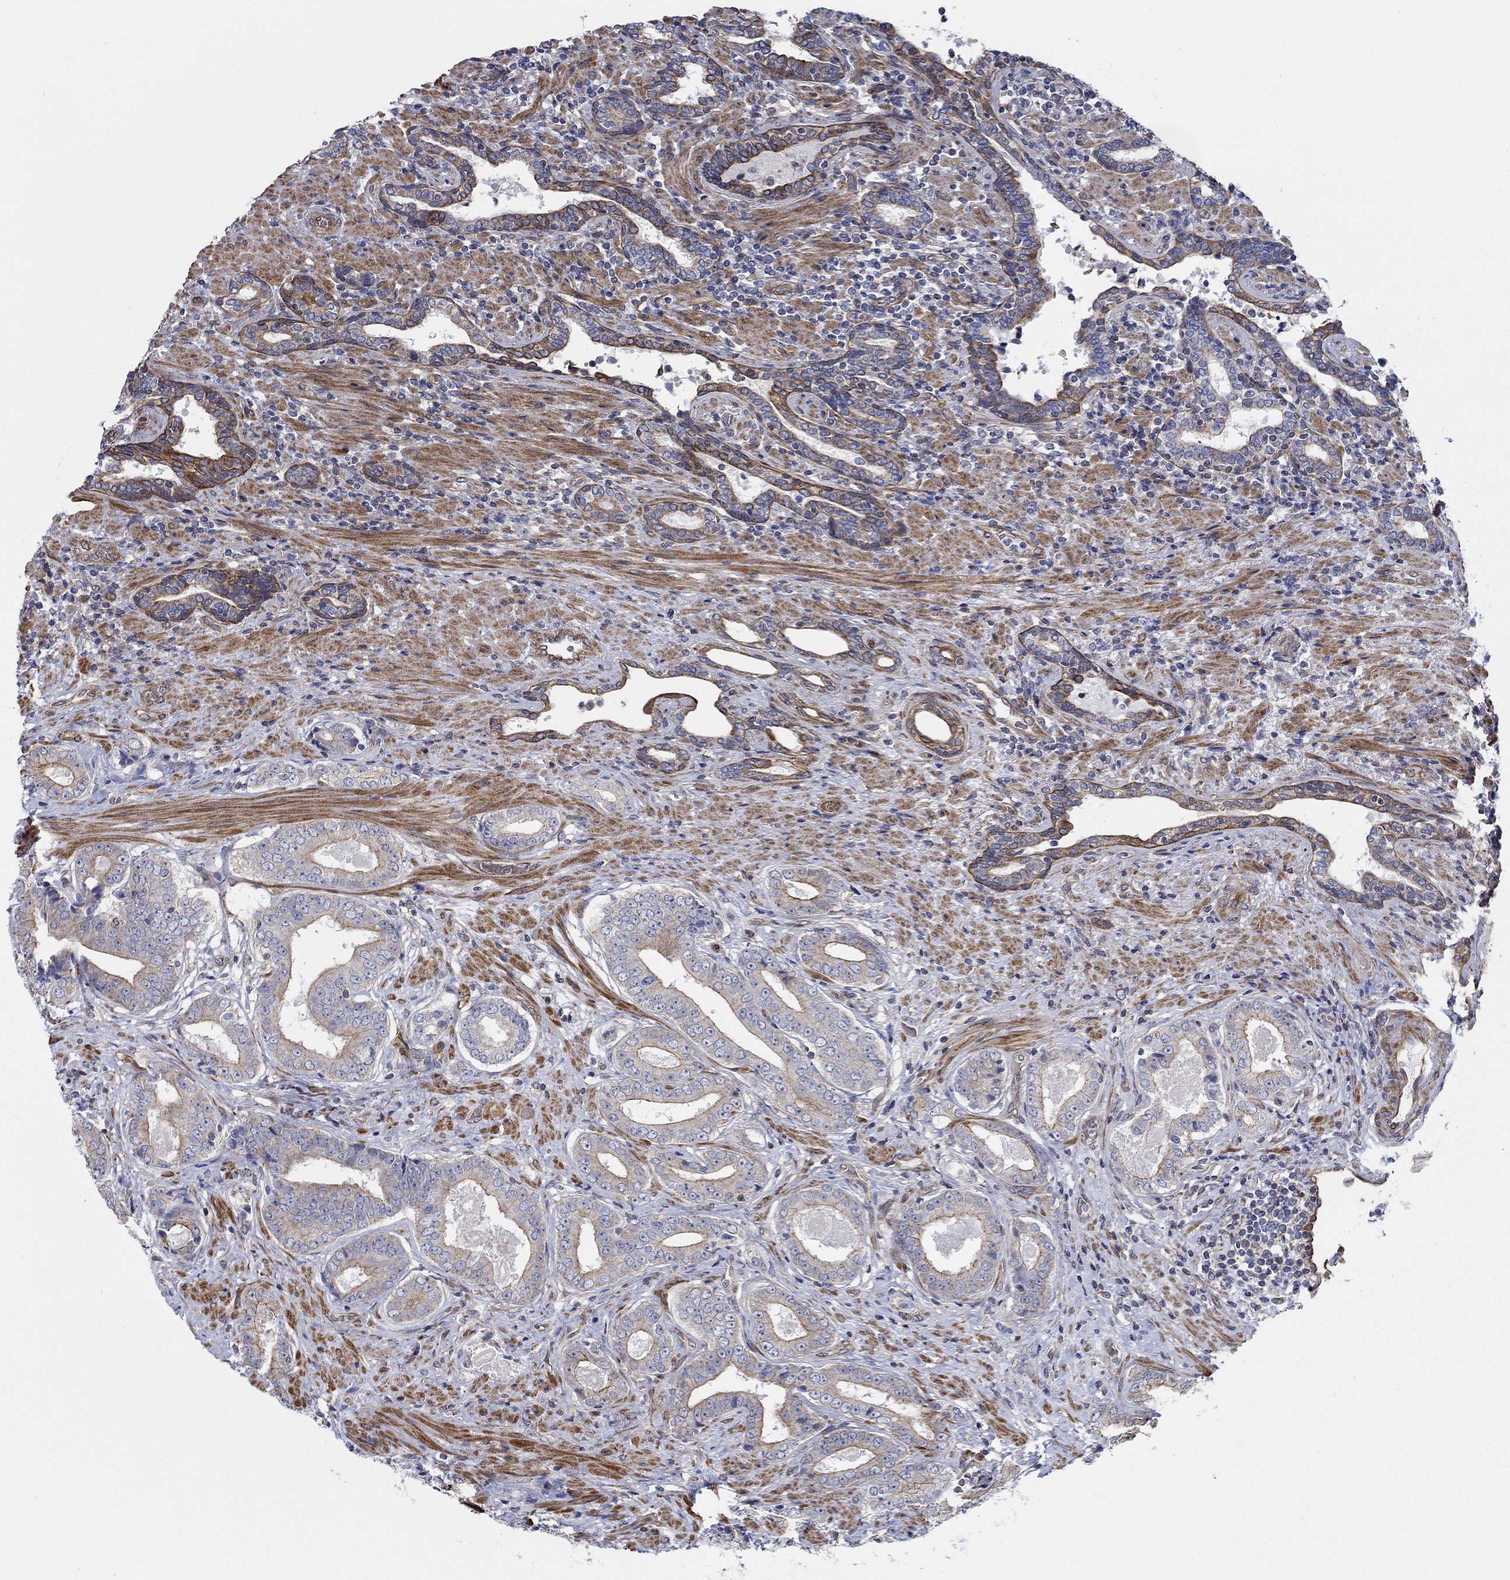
{"staining": {"intensity": "moderate", "quantity": "<25%", "location": "cytoplasmic/membranous"}, "tissue": "prostate cancer", "cell_type": "Tumor cells", "image_type": "cancer", "snomed": [{"axis": "morphology", "description": "Adenocarcinoma, Low grade"}, {"axis": "topography", "description": "Prostate and seminal vesicle, NOS"}], "caption": "Tumor cells reveal low levels of moderate cytoplasmic/membranous positivity in about <25% of cells in human prostate cancer.", "gene": "FMN1", "patient": {"sex": "male", "age": 61}}